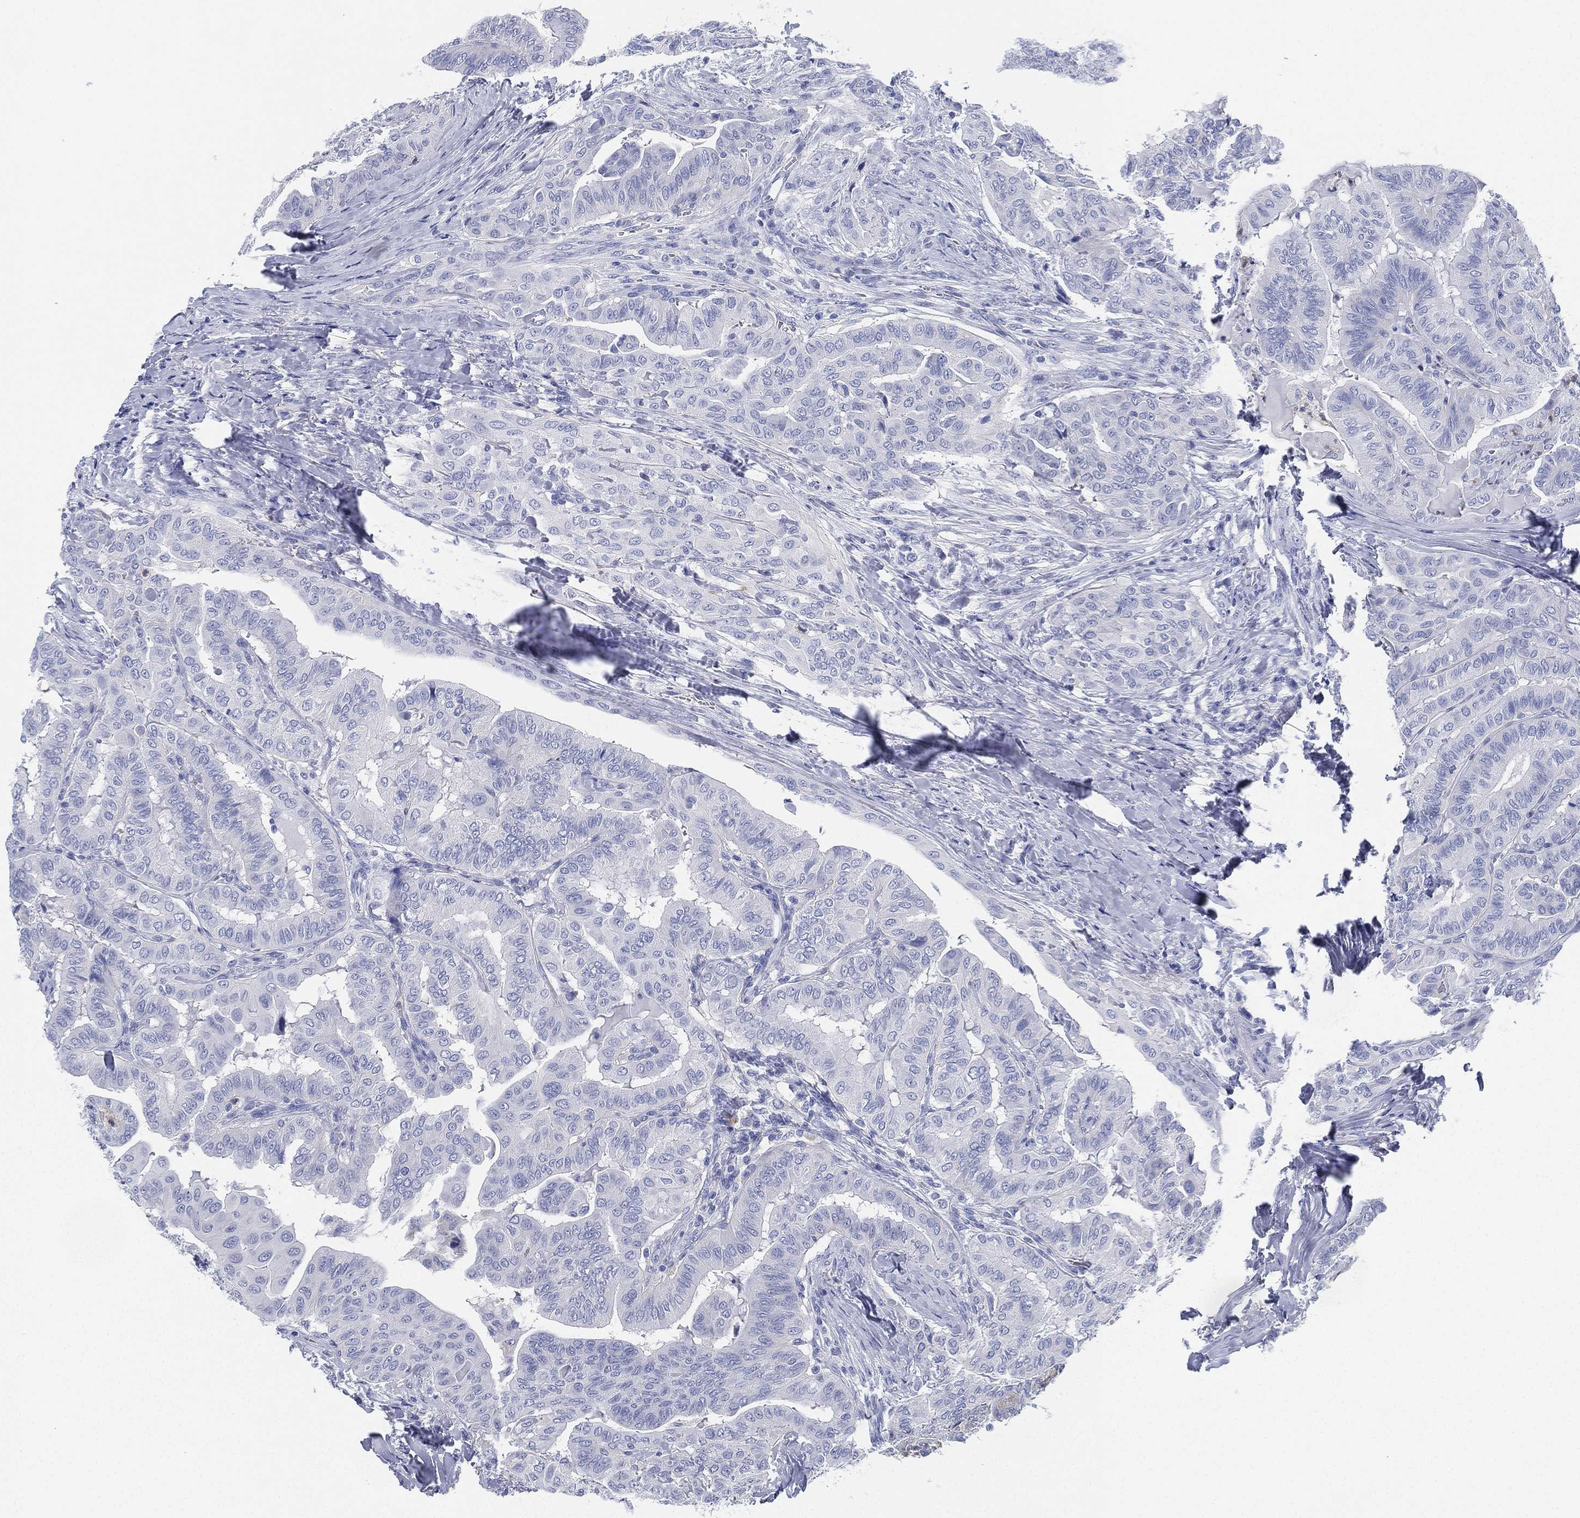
{"staining": {"intensity": "negative", "quantity": "none", "location": "none"}, "tissue": "thyroid cancer", "cell_type": "Tumor cells", "image_type": "cancer", "snomed": [{"axis": "morphology", "description": "Papillary adenocarcinoma, NOS"}, {"axis": "topography", "description": "Thyroid gland"}], "caption": "IHC micrograph of thyroid cancer stained for a protein (brown), which demonstrates no expression in tumor cells.", "gene": "DEFB121", "patient": {"sex": "female", "age": 68}}